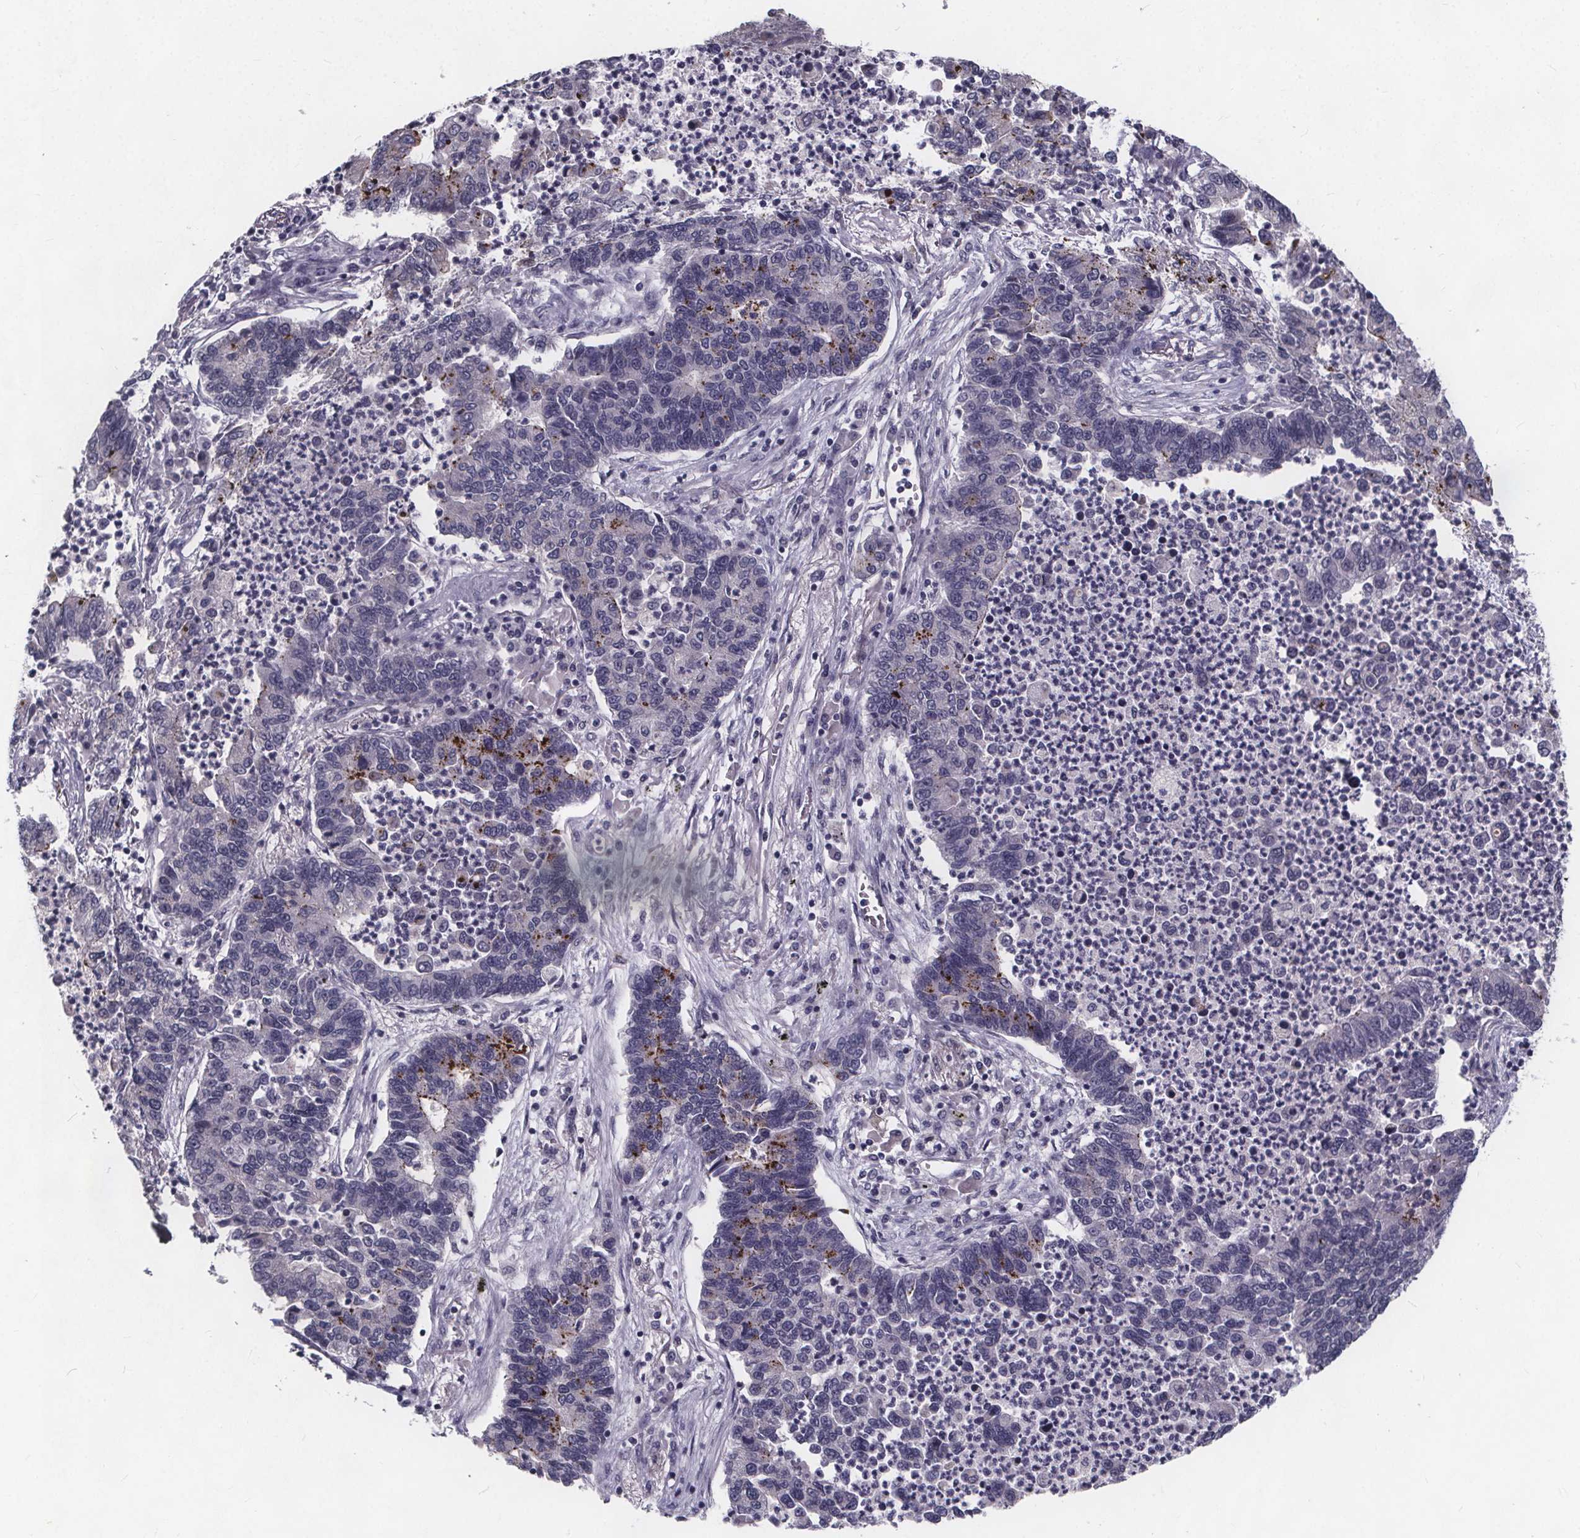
{"staining": {"intensity": "moderate", "quantity": "<25%", "location": "cytoplasmic/membranous"}, "tissue": "lung cancer", "cell_type": "Tumor cells", "image_type": "cancer", "snomed": [{"axis": "morphology", "description": "Adenocarcinoma, NOS"}, {"axis": "topography", "description": "Lung"}], "caption": "Immunohistochemistry (DAB (3,3'-diaminobenzidine)) staining of human adenocarcinoma (lung) demonstrates moderate cytoplasmic/membranous protein staining in approximately <25% of tumor cells.", "gene": "FAM181B", "patient": {"sex": "female", "age": 57}}